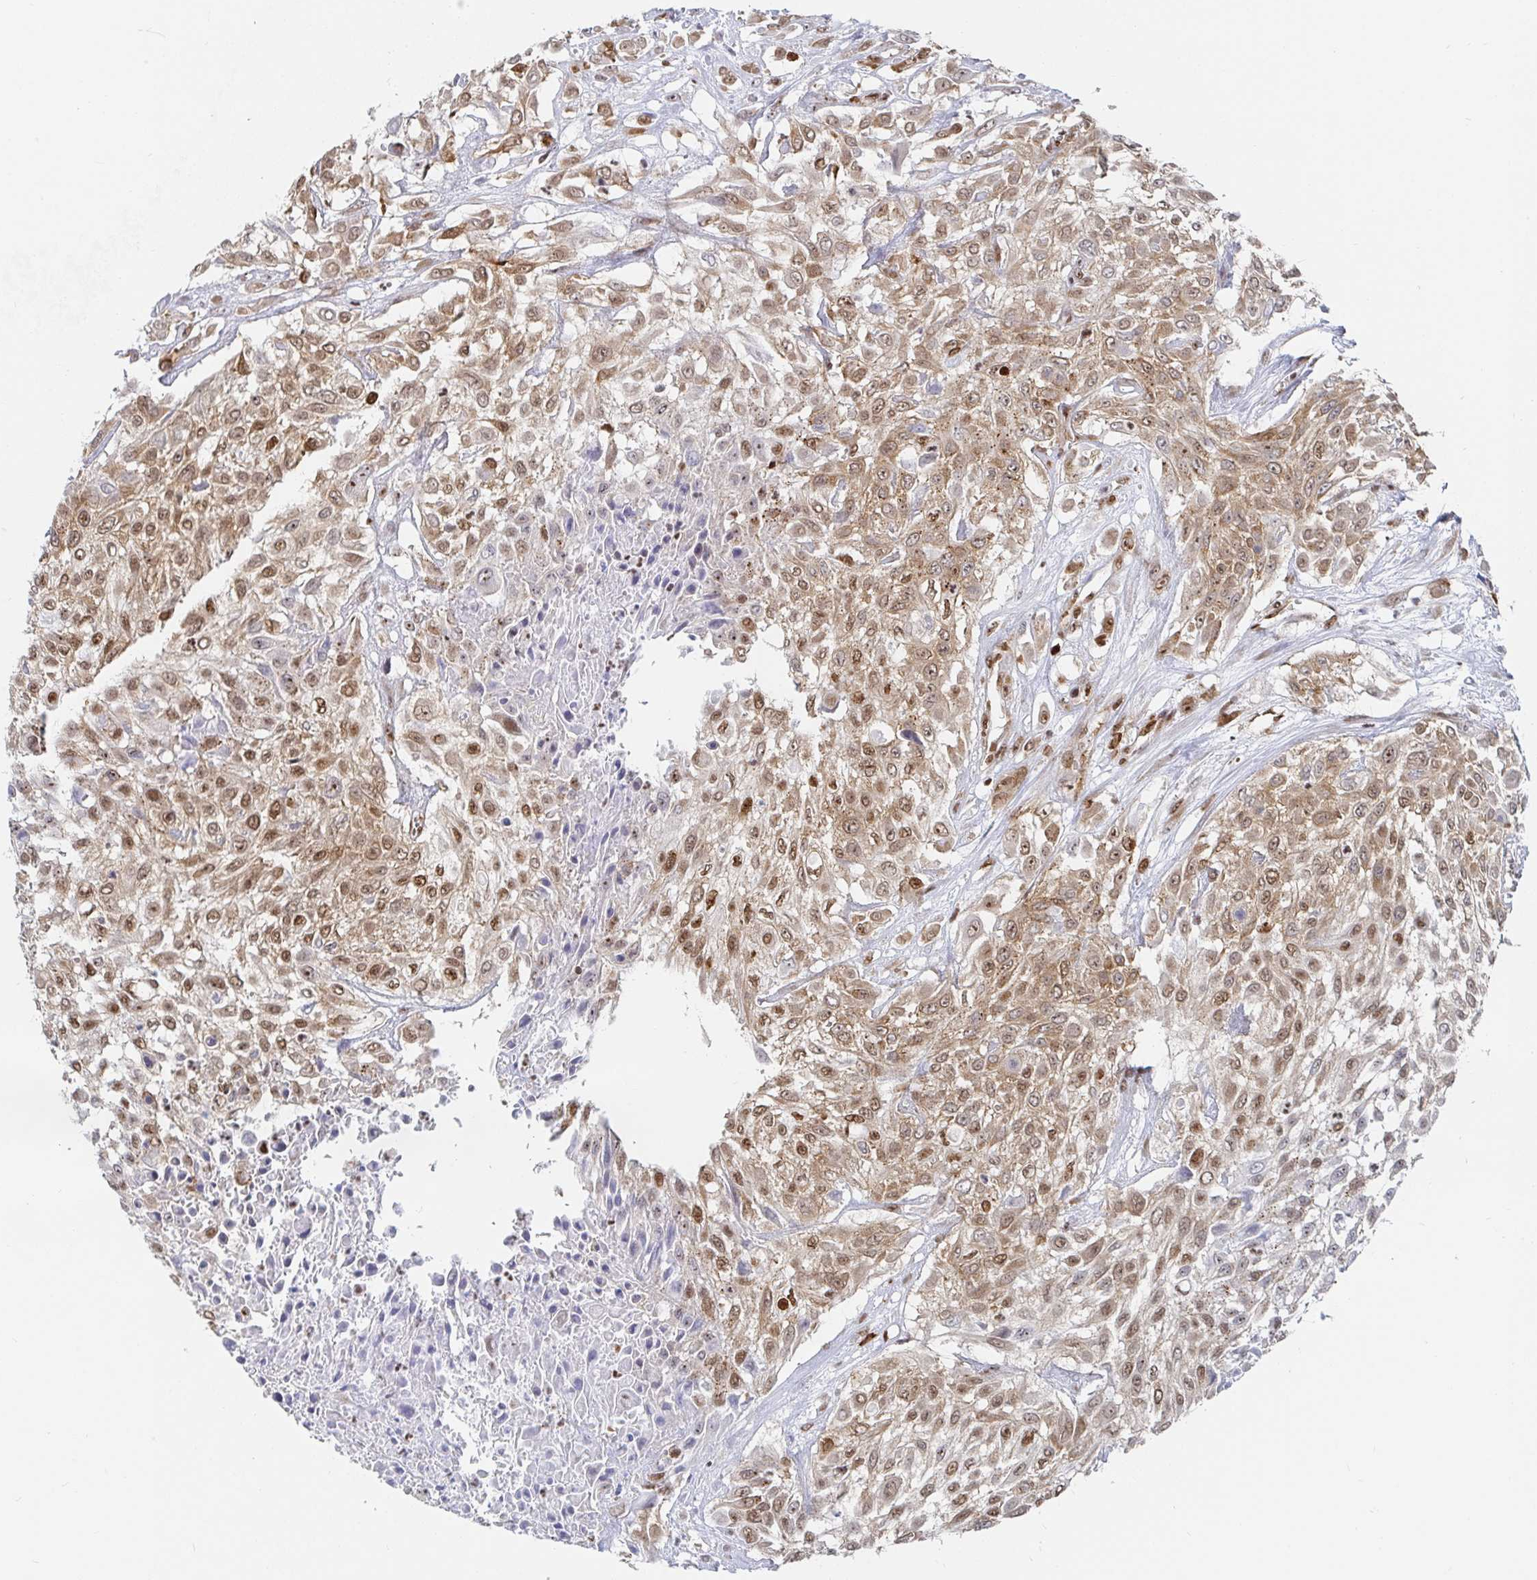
{"staining": {"intensity": "moderate", "quantity": ">75%", "location": "cytoplasmic/membranous,nuclear"}, "tissue": "urothelial cancer", "cell_type": "Tumor cells", "image_type": "cancer", "snomed": [{"axis": "morphology", "description": "Urothelial carcinoma, High grade"}, {"axis": "topography", "description": "Urinary bladder"}], "caption": "Urothelial carcinoma (high-grade) stained with a protein marker displays moderate staining in tumor cells.", "gene": "EWSR1", "patient": {"sex": "male", "age": 57}}